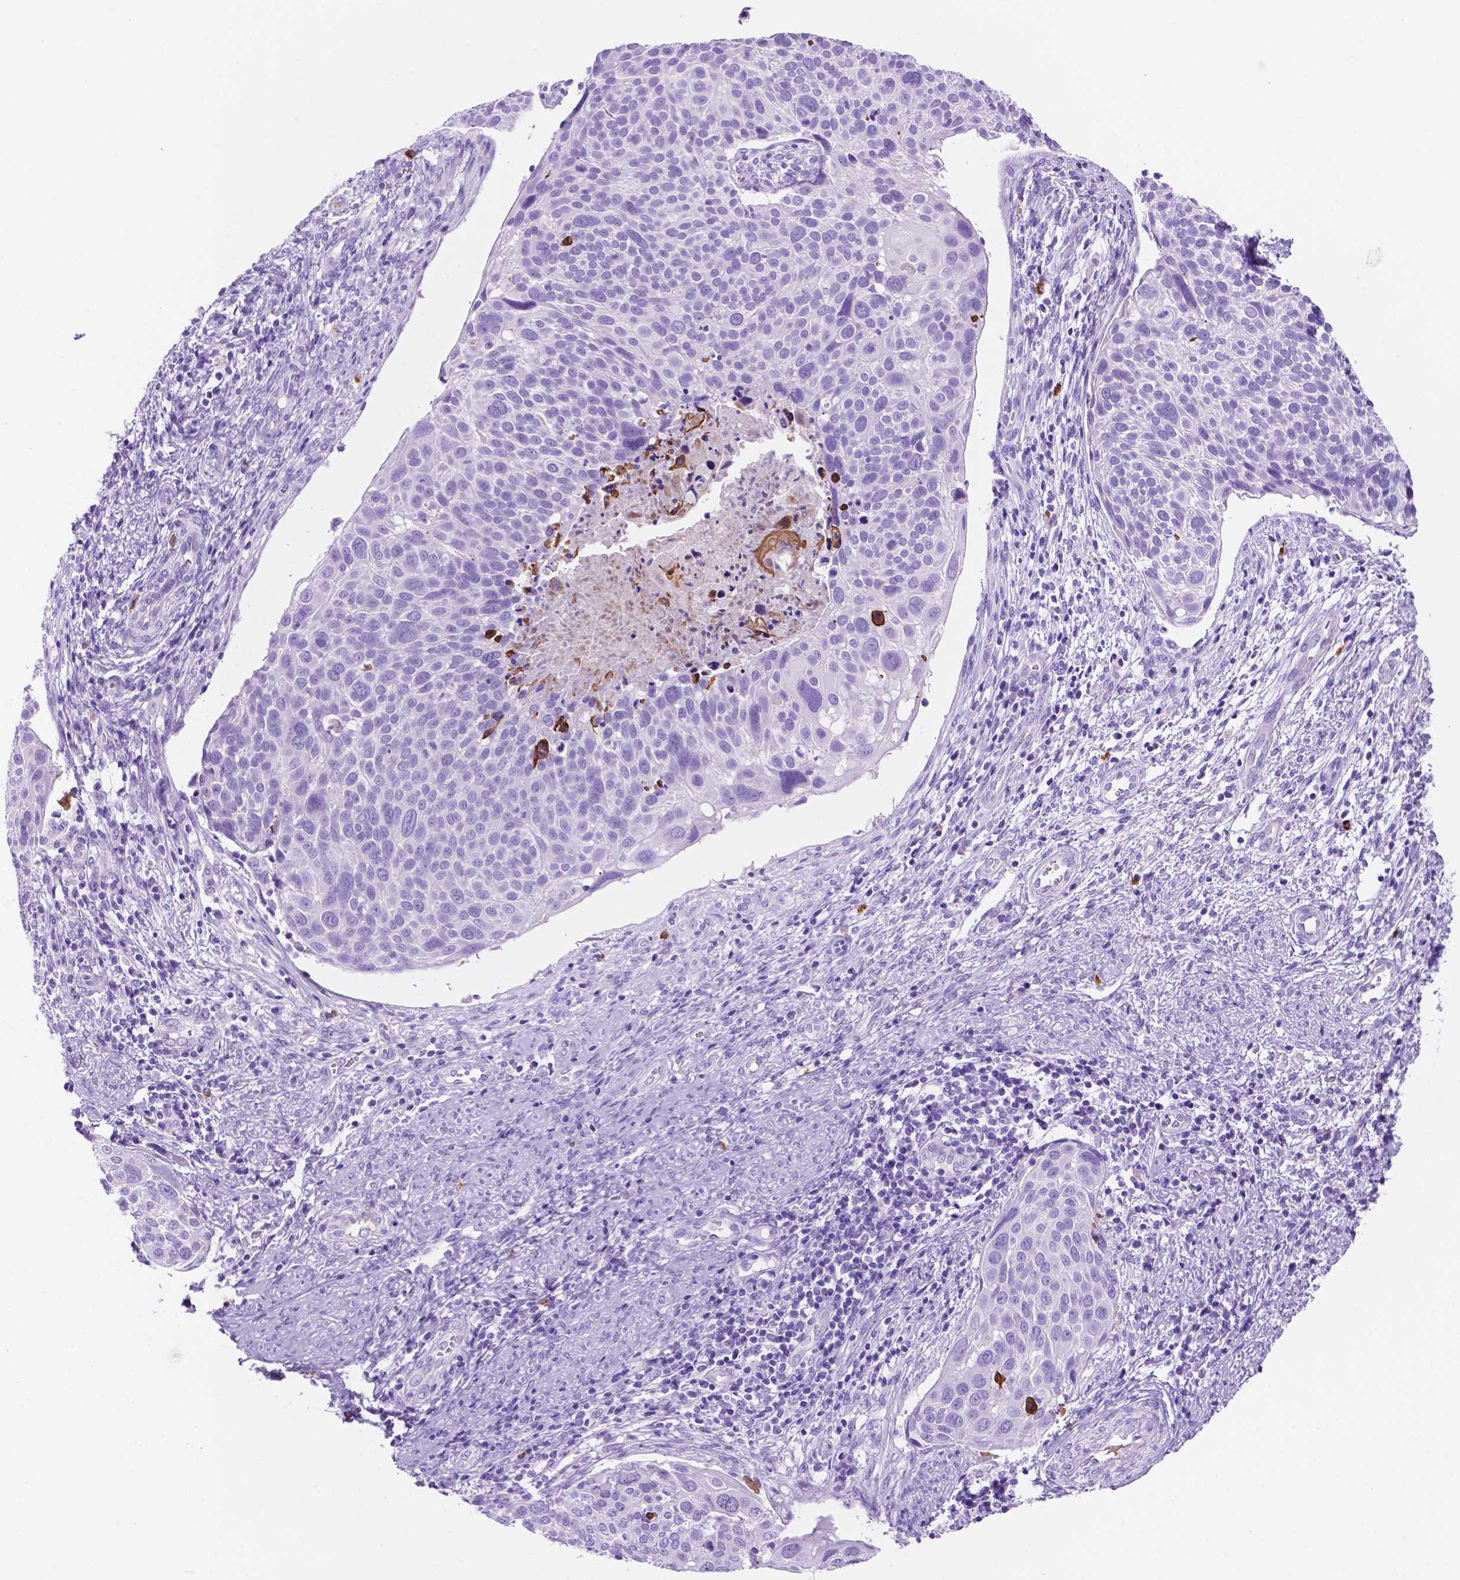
{"staining": {"intensity": "negative", "quantity": "none", "location": "none"}, "tissue": "cervical cancer", "cell_type": "Tumor cells", "image_type": "cancer", "snomed": [{"axis": "morphology", "description": "Squamous cell carcinoma, NOS"}, {"axis": "topography", "description": "Cervix"}], "caption": "Immunohistochemistry (IHC) micrograph of neoplastic tissue: human cervical cancer (squamous cell carcinoma) stained with DAB (3,3'-diaminobenzidine) displays no significant protein staining in tumor cells.", "gene": "FOXB2", "patient": {"sex": "female", "age": 39}}